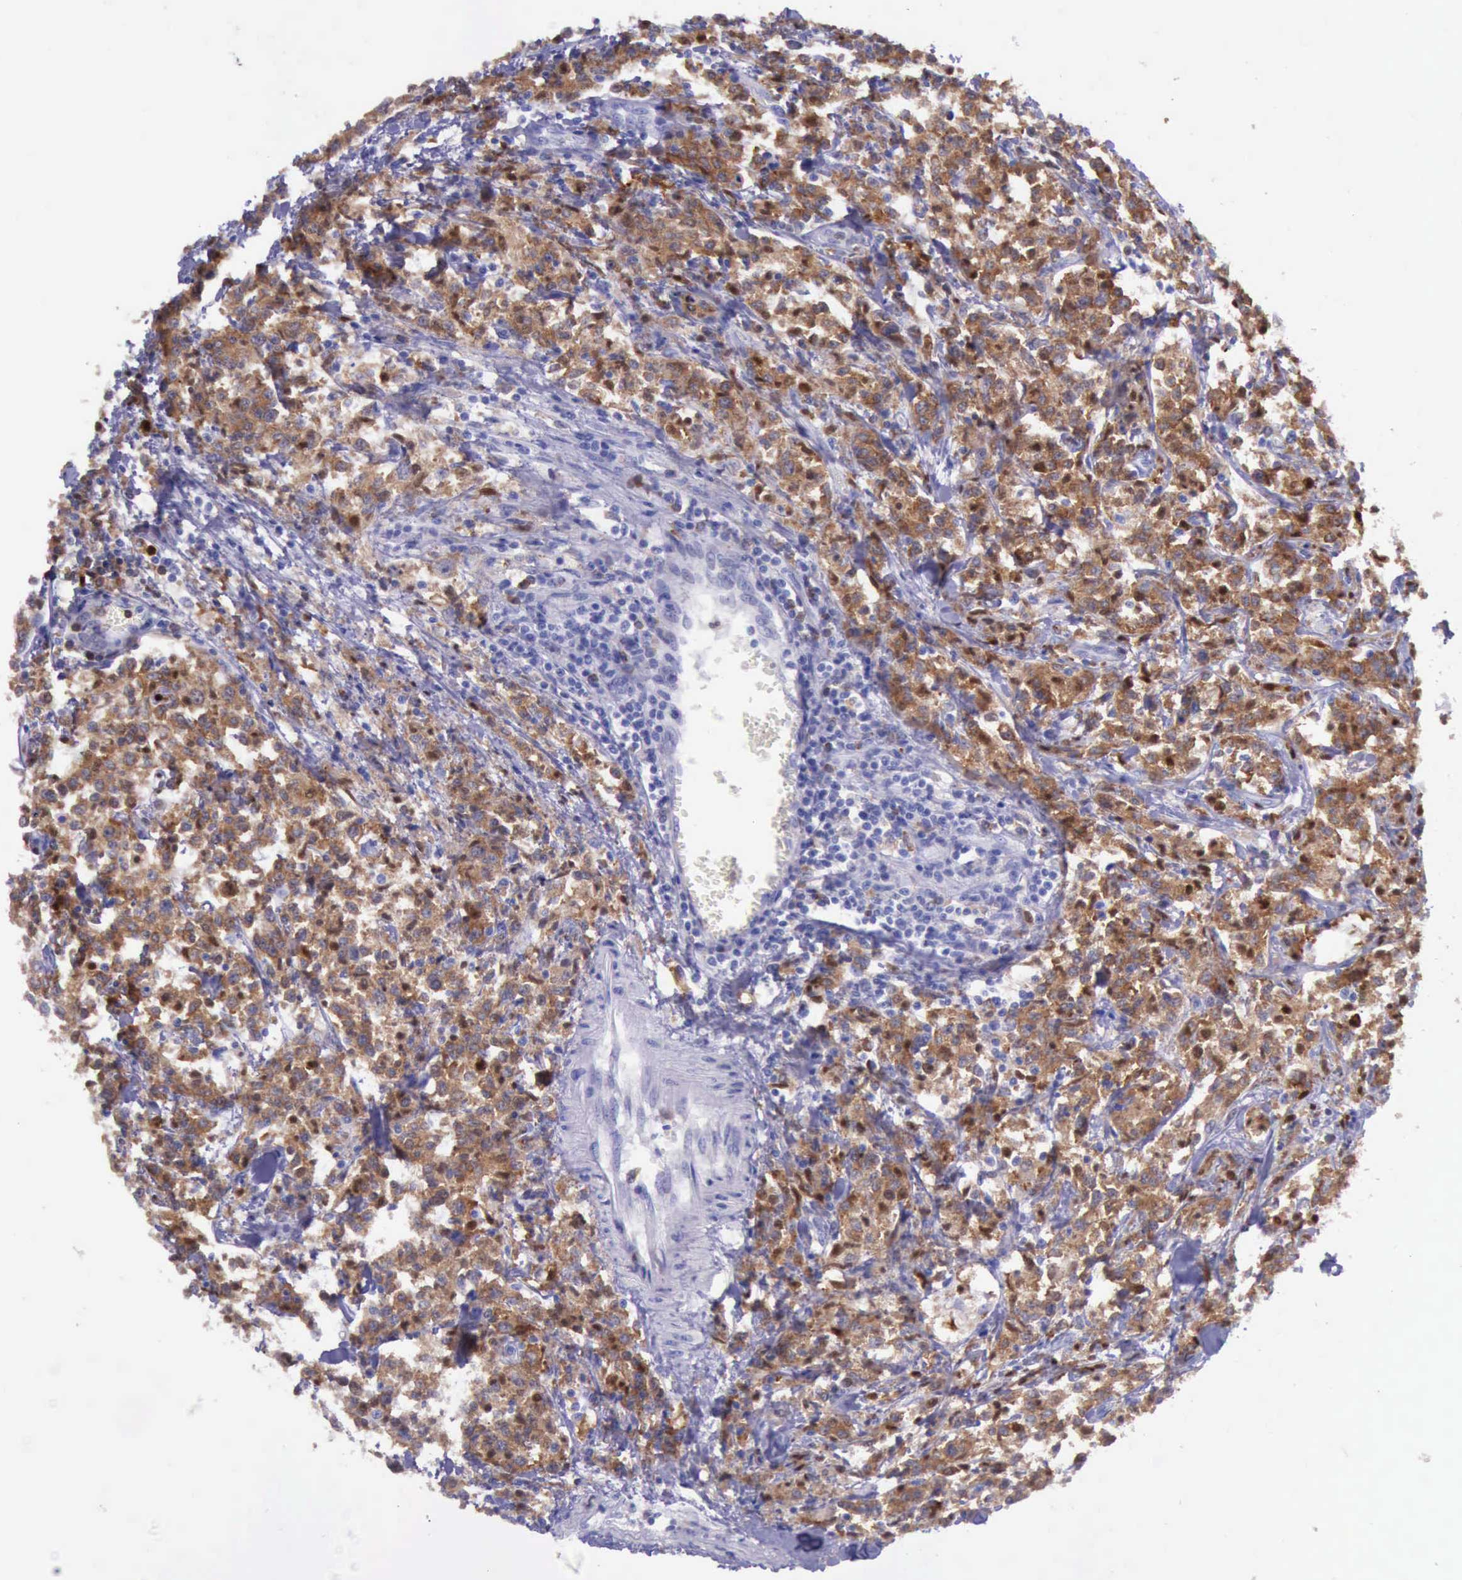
{"staining": {"intensity": "moderate", "quantity": ">75%", "location": "cytoplasmic/membranous"}, "tissue": "lymphoma", "cell_type": "Tumor cells", "image_type": "cancer", "snomed": [{"axis": "morphology", "description": "Malignant lymphoma, non-Hodgkin's type, Low grade"}, {"axis": "topography", "description": "Small intestine"}], "caption": "A brown stain labels moderate cytoplasmic/membranous staining of a protein in malignant lymphoma, non-Hodgkin's type (low-grade) tumor cells. Immunohistochemistry (ihc) stains the protein in brown and the nuclei are stained blue.", "gene": "BTK", "patient": {"sex": "female", "age": 59}}